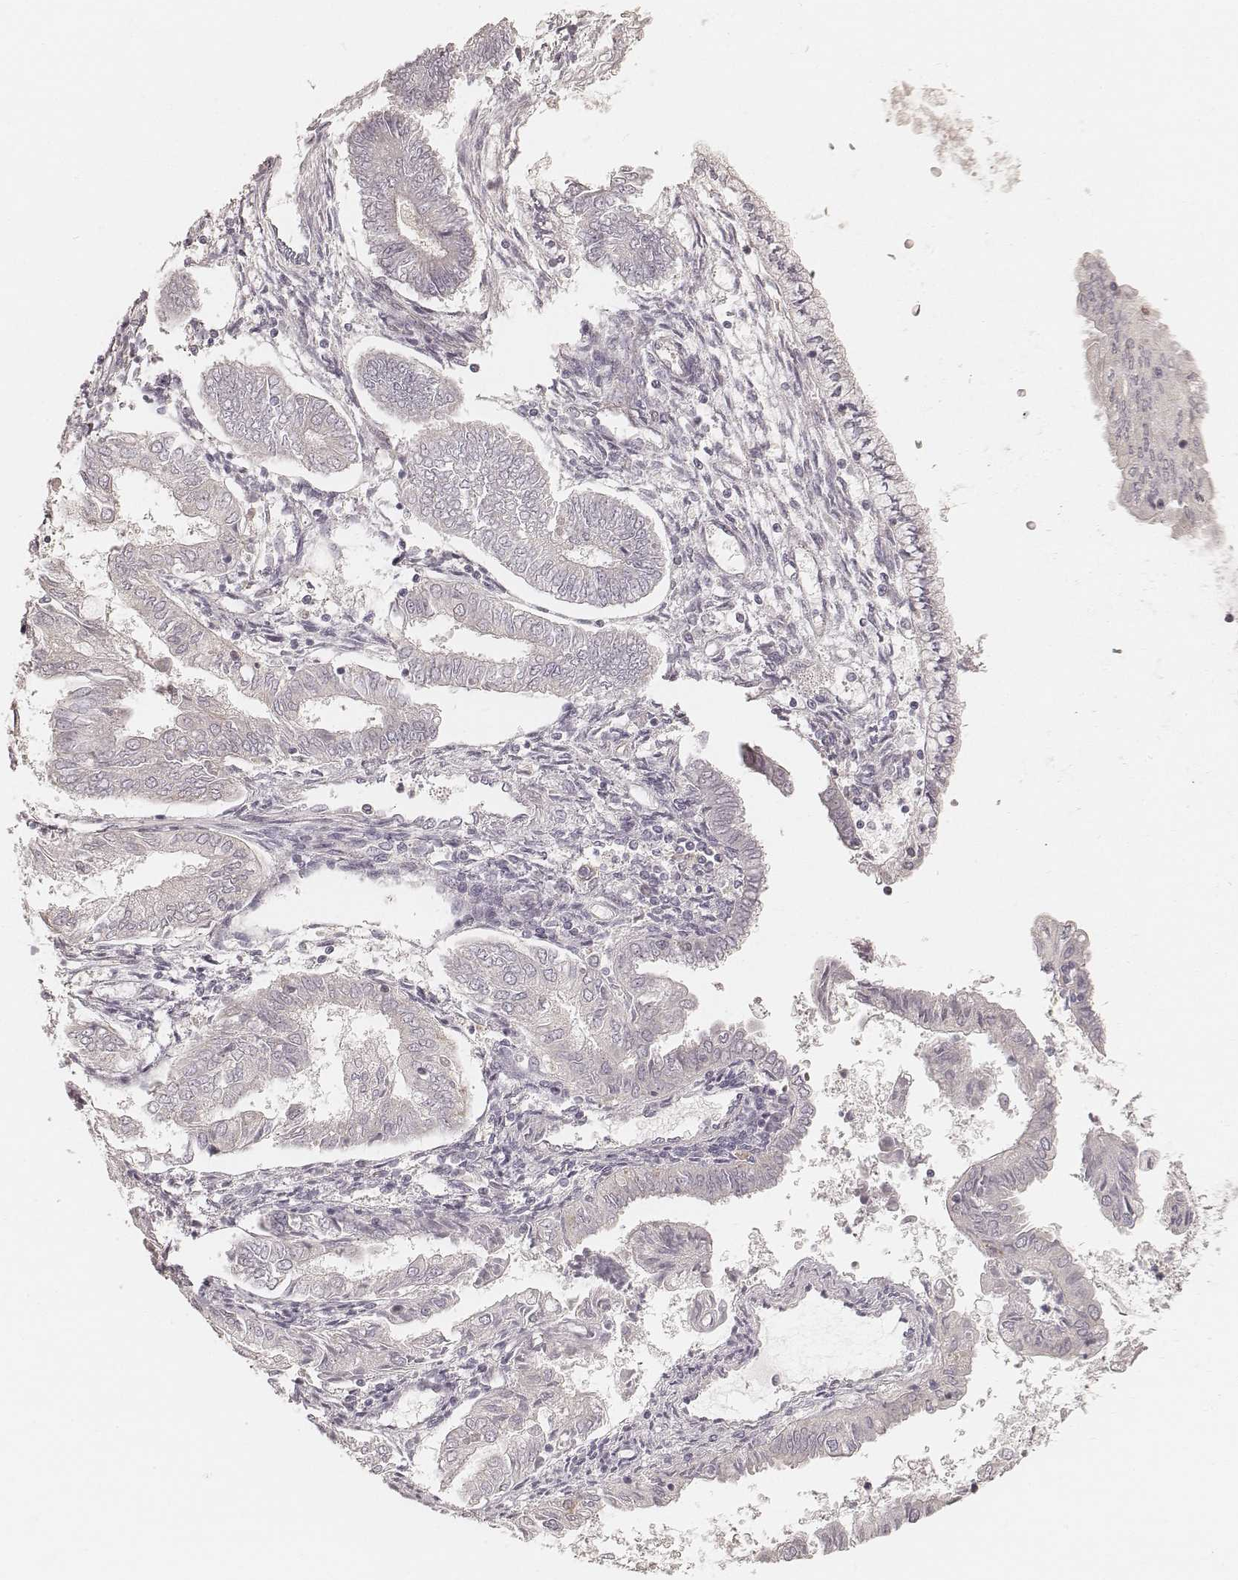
{"staining": {"intensity": "negative", "quantity": "none", "location": "none"}, "tissue": "endometrial cancer", "cell_type": "Tumor cells", "image_type": "cancer", "snomed": [{"axis": "morphology", "description": "Adenocarcinoma, NOS"}, {"axis": "topography", "description": "Endometrium"}], "caption": "IHC image of endometrial adenocarcinoma stained for a protein (brown), which exhibits no positivity in tumor cells. The staining was performed using DAB to visualize the protein expression in brown, while the nuclei were stained in blue with hematoxylin (Magnification: 20x).", "gene": "FMNL2", "patient": {"sex": "female", "age": 68}}